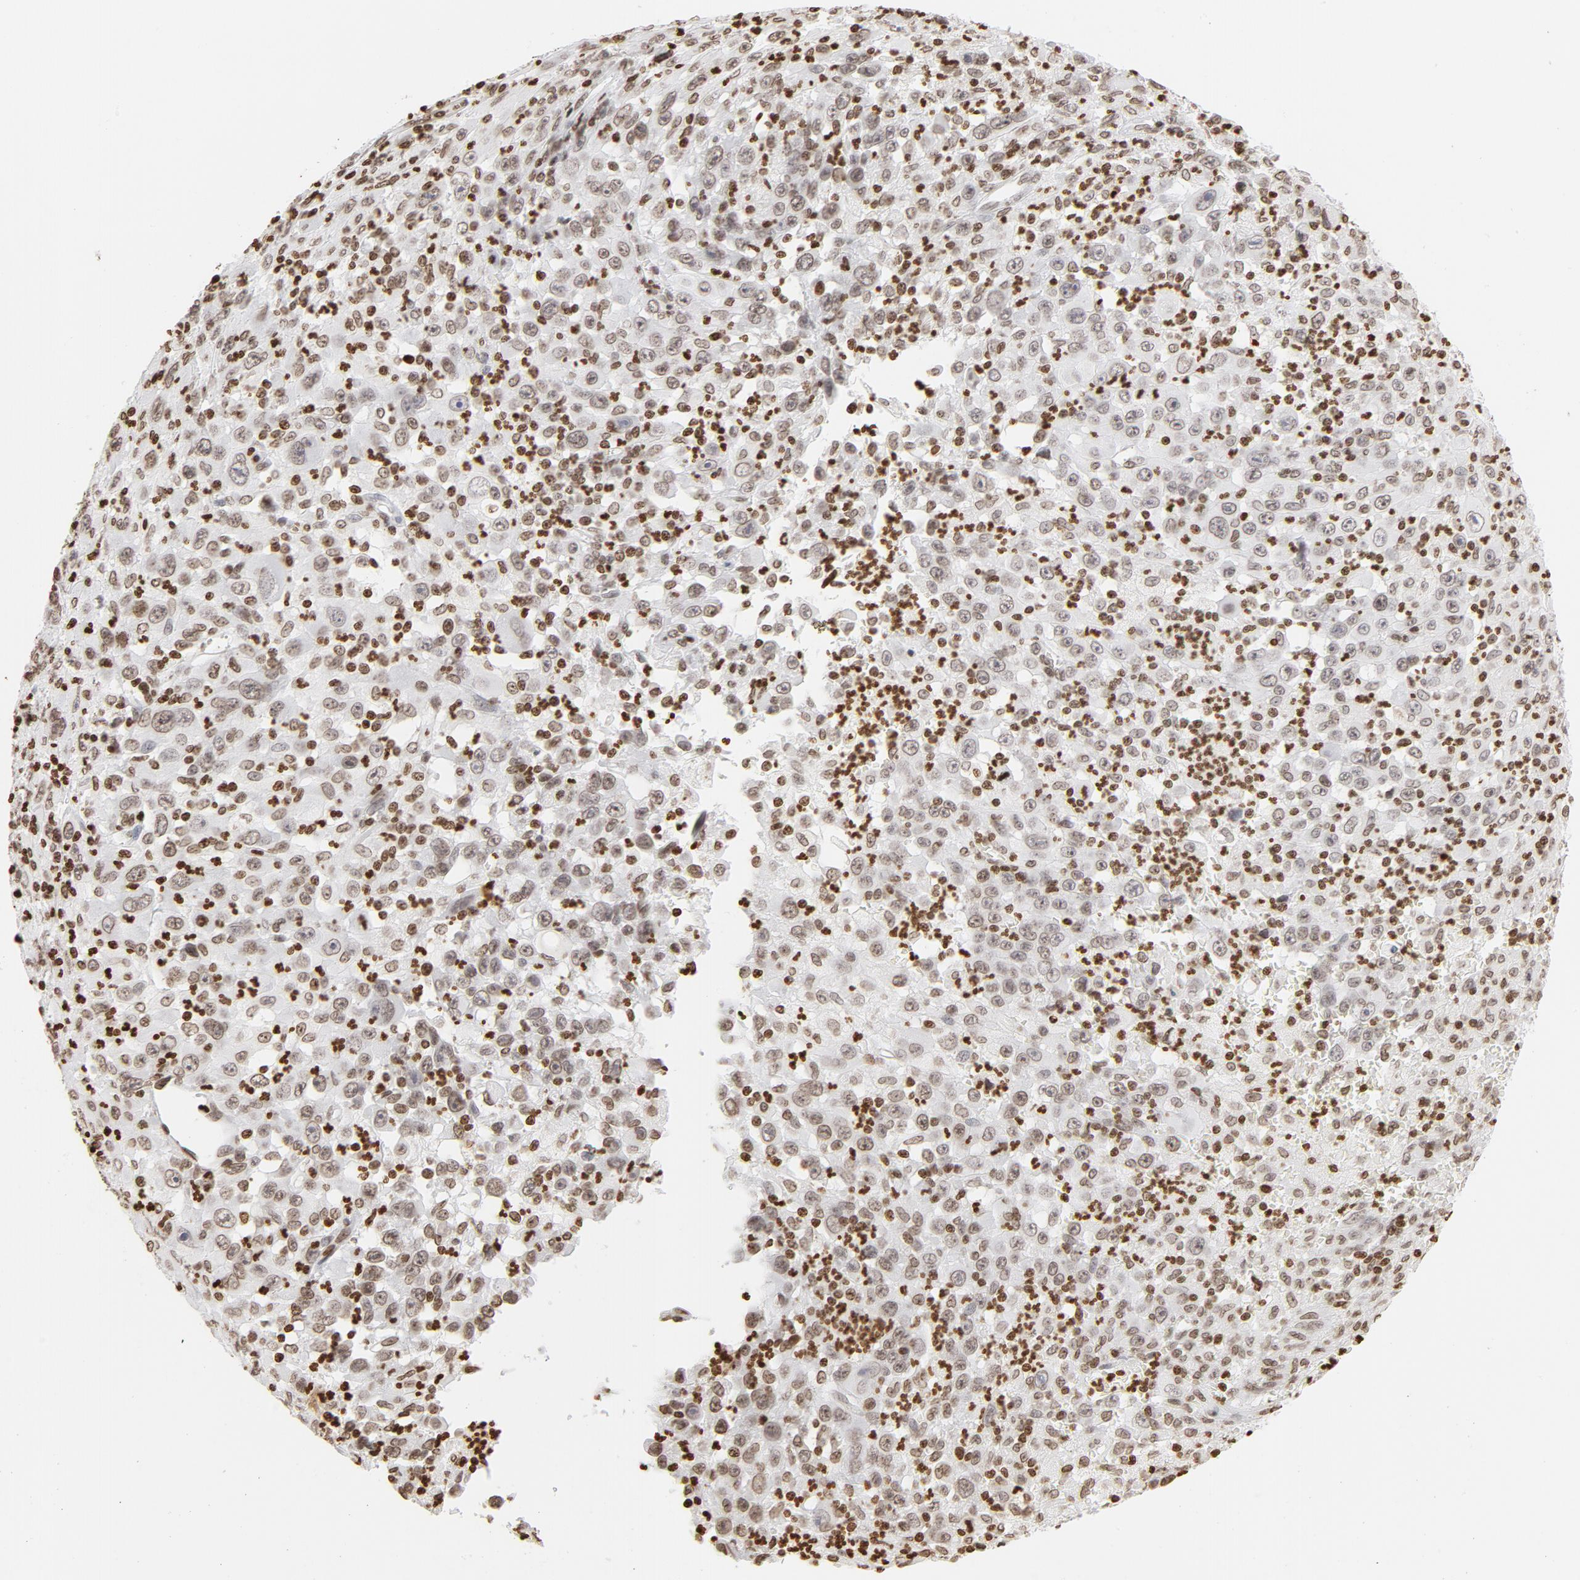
{"staining": {"intensity": "weak", "quantity": "25%-75%", "location": "nuclear"}, "tissue": "melanoma", "cell_type": "Tumor cells", "image_type": "cancer", "snomed": [{"axis": "morphology", "description": "Malignant melanoma, Metastatic site"}, {"axis": "topography", "description": "Skin"}], "caption": "Malignant melanoma (metastatic site) stained for a protein (brown) reveals weak nuclear positive positivity in about 25%-75% of tumor cells.", "gene": "H2AC12", "patient": {"sex": "female", "age": 56}}